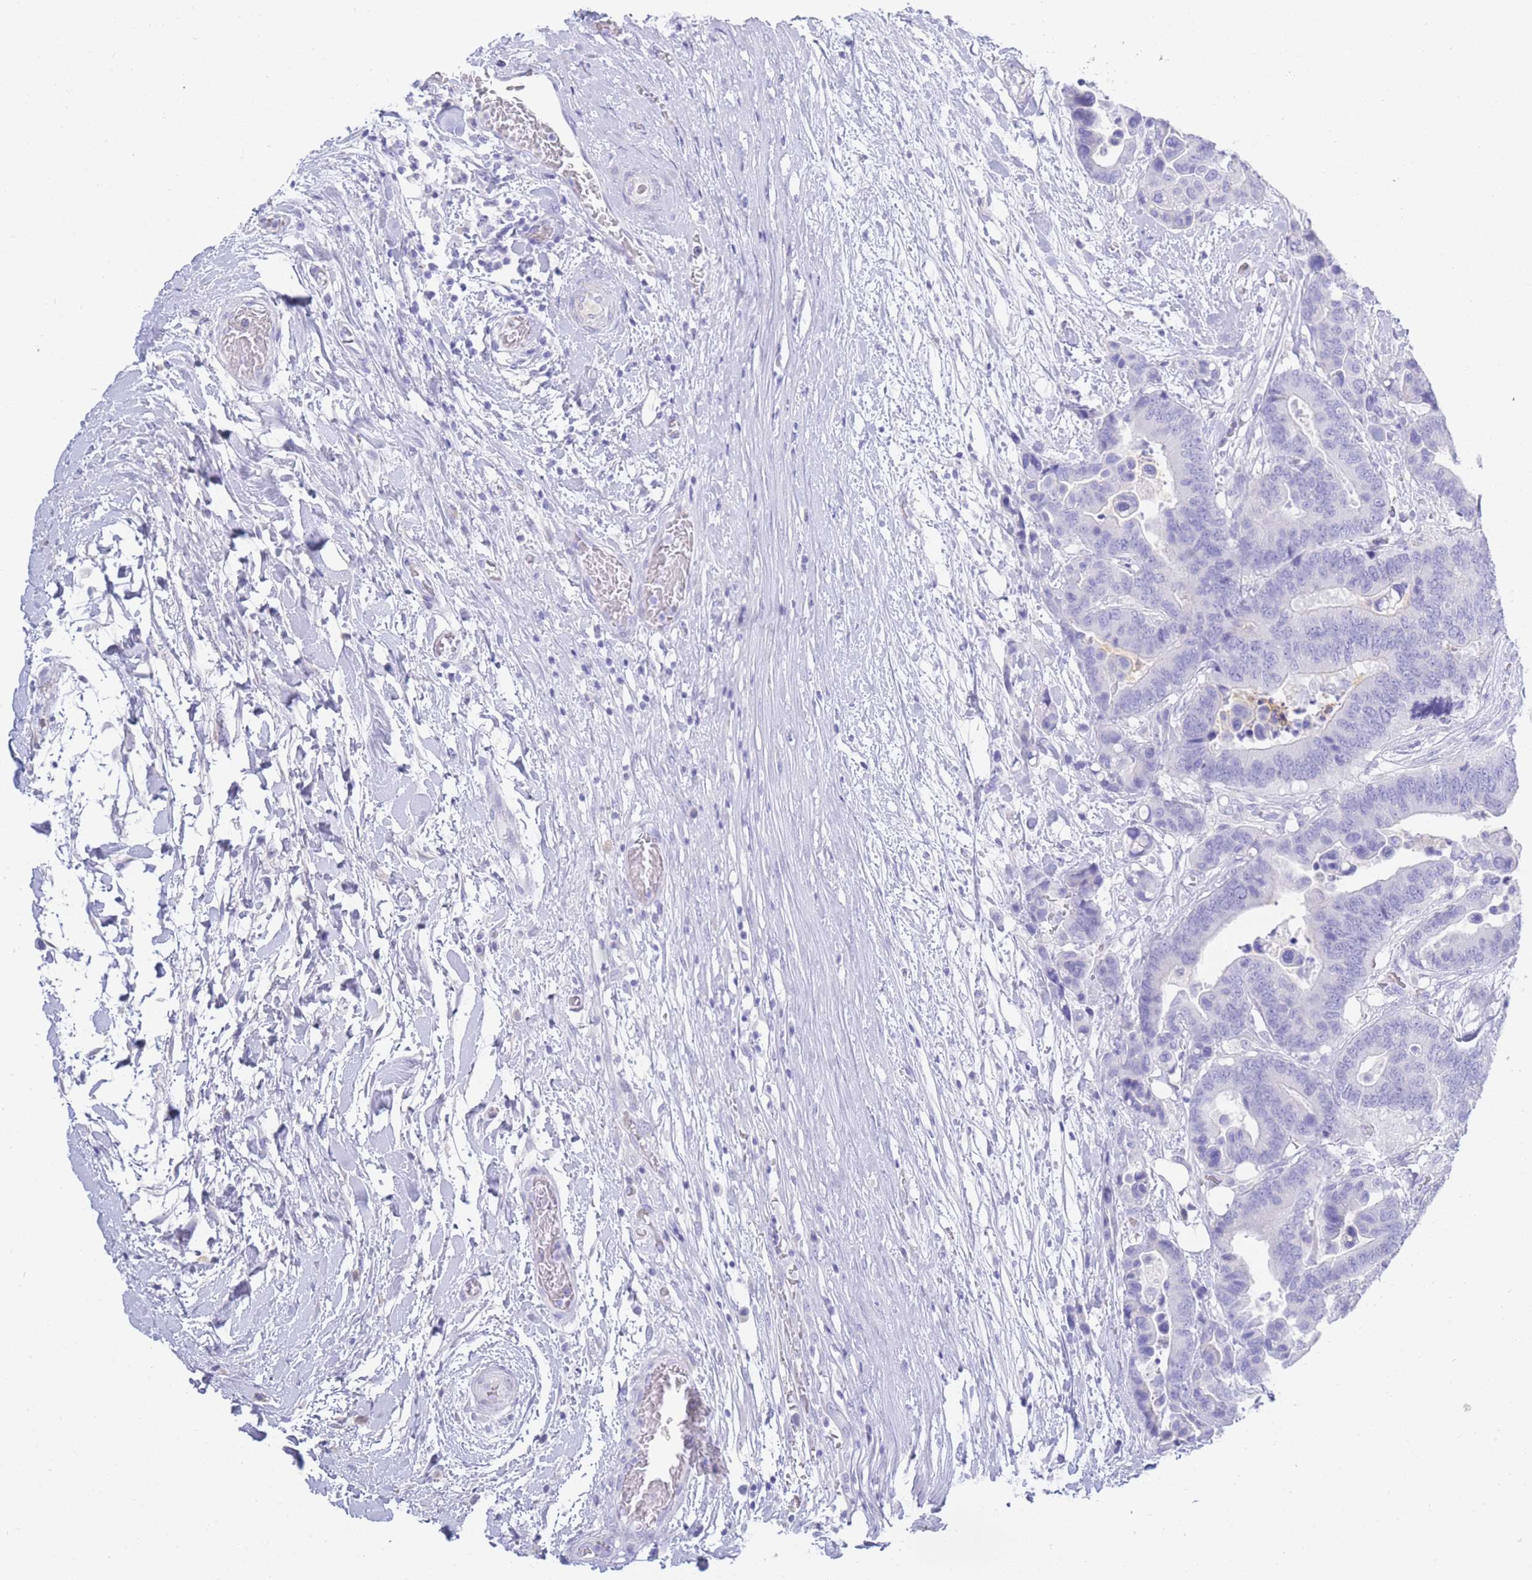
{"staining": {"intensity": "negative", "quantity": "none", "location": "none"}, "tissue": "colorectal cancer", "cell_type": "Tumor cells", "image_type": "cancer", "snomed": [{"axis": "morphology", "description": "Adenocarcinoma, NOS"}, {"axis": "topography", "description": "Colon"}], "caption": "An IHC image of colorectal cancer is shown. There is no staining in tumor cells of colorectal cancer. (Brightfield microscopy of DAB (3,3'-diaminobenzidine) immunohistochemistry (IHC) at high magnification).", "gene": "LRRC37A", "patient": {"sex": "male", "age": 82}}